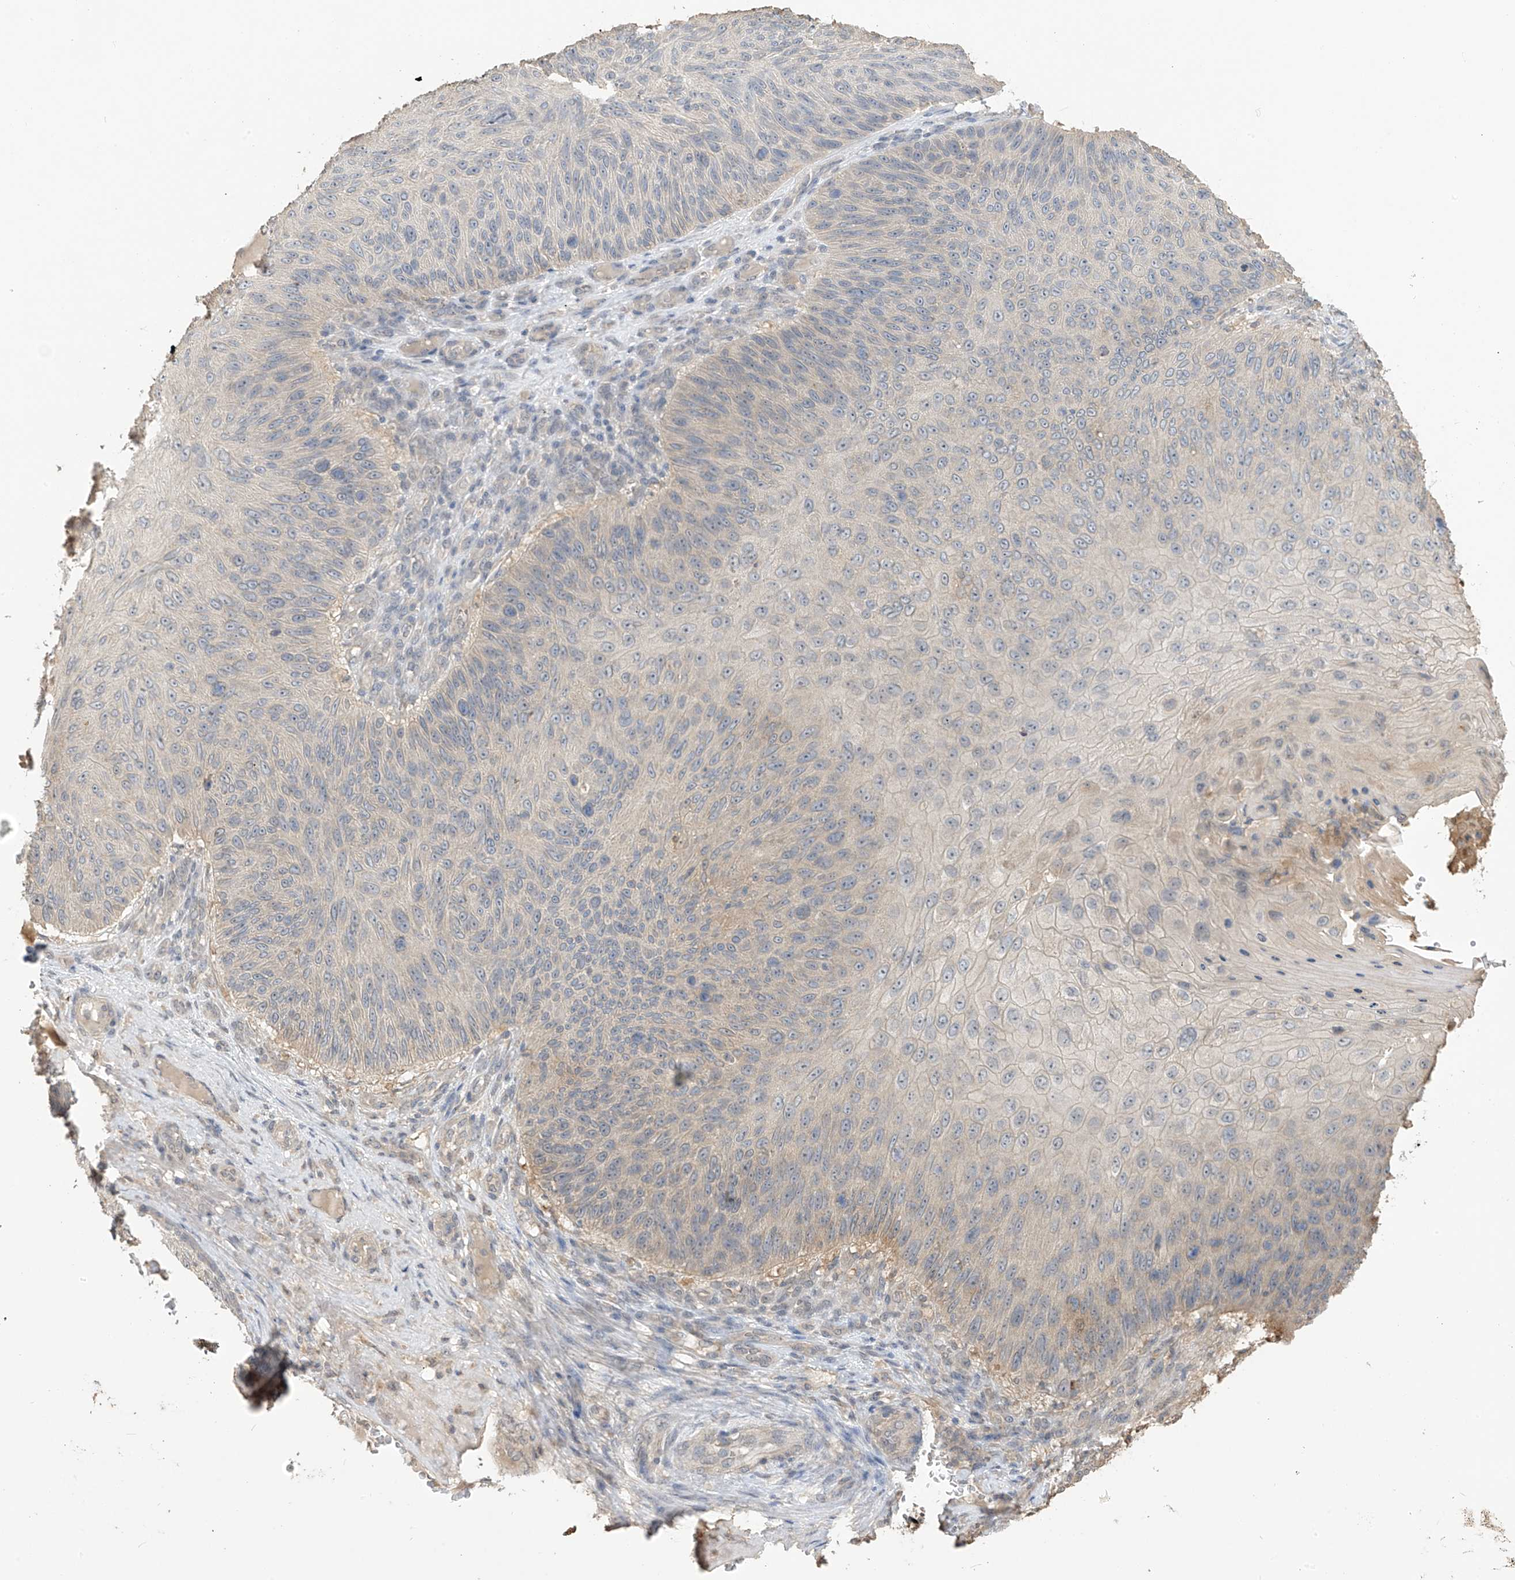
{"staining": {"intensity": "weak", "quantity": "<25%", "location": "cytoplasmic/membranous"}, "tissue": "skin cancer", "cell_type": "Tumor cells", "image_type": "cancer", "snomed": [{"axis": "morphology", "description": "Squamous cell carcinoma, NOS"}, {"axis": "topography", "description": "Skin"}], "caption": "Tumor cells show no significant positivity in skin squamous cell carcinoma.", "gene": "SLFN14", "patient": {"sex": "female", "age": 88}}